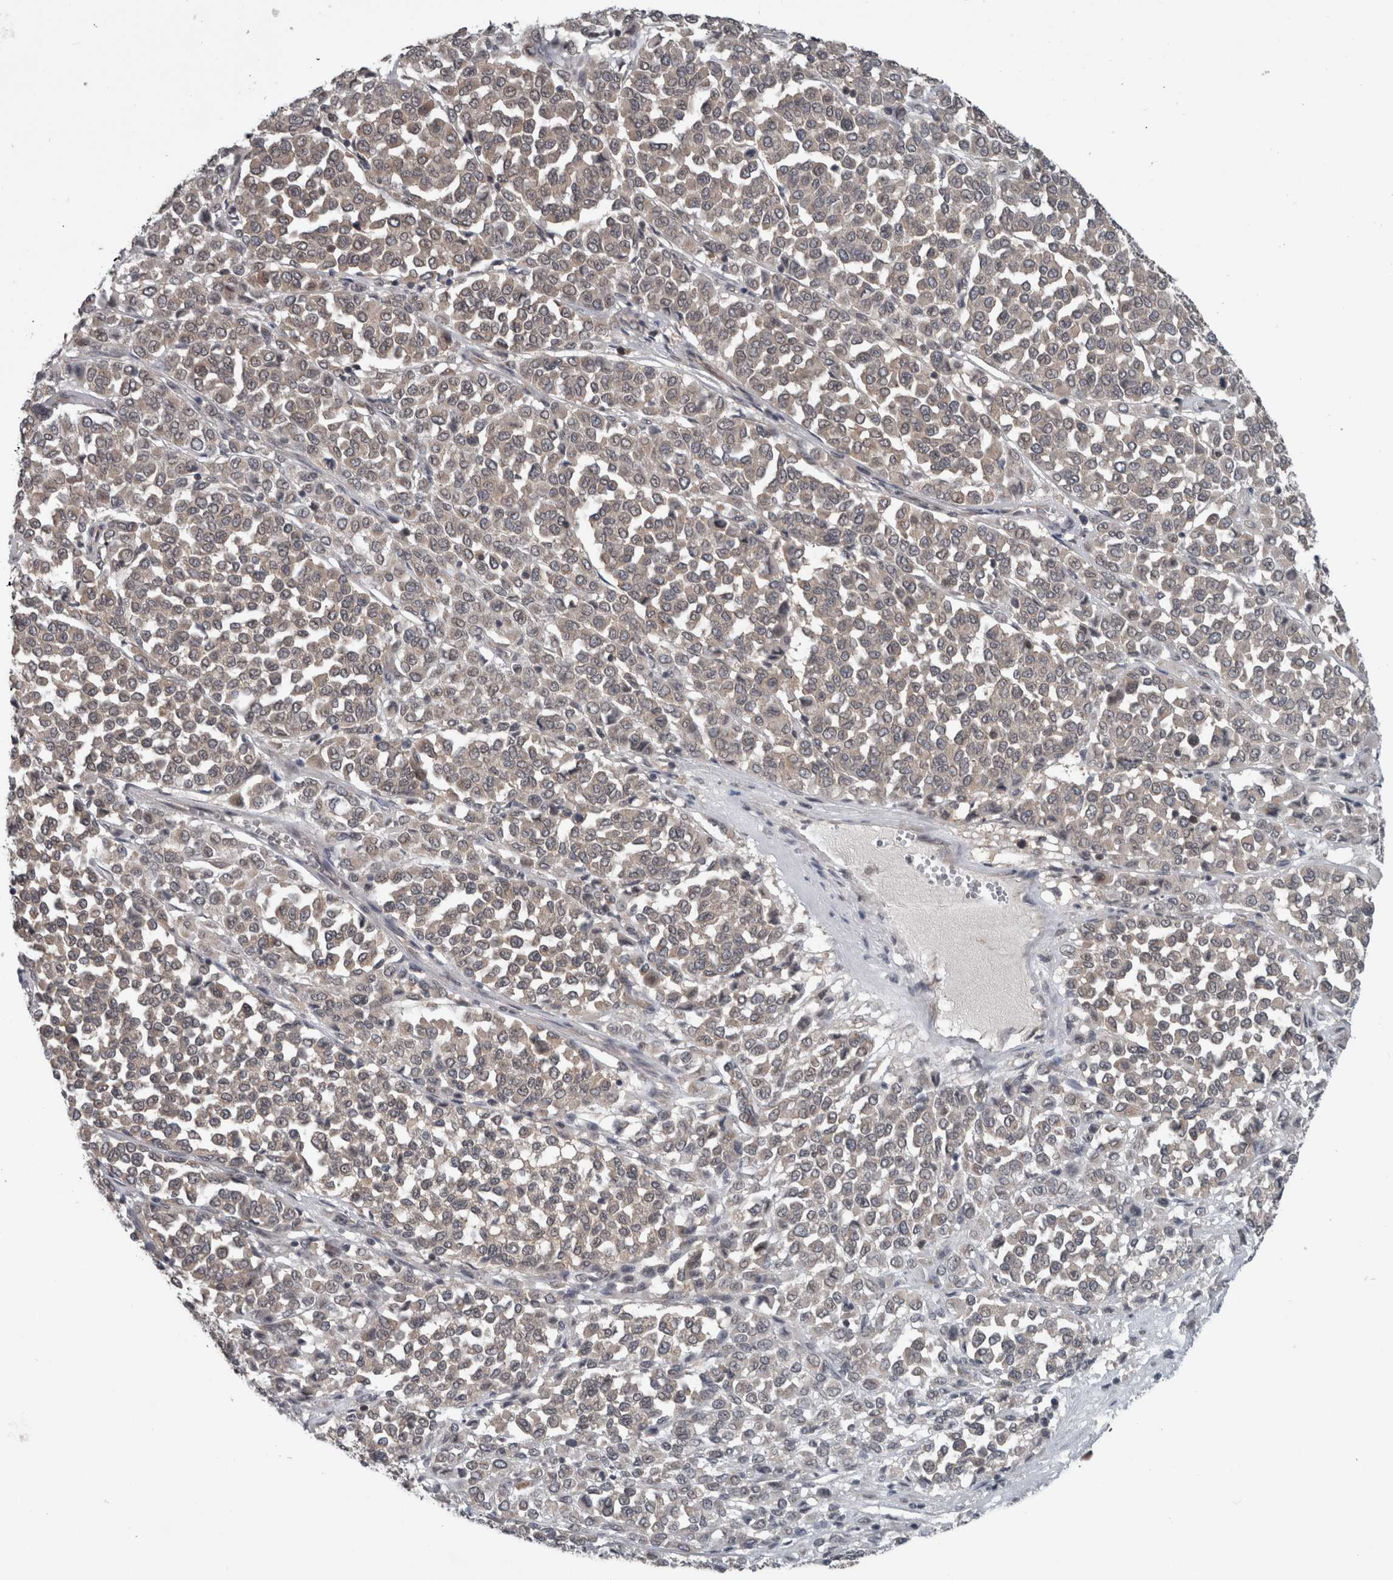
{"staining": {"intensity": "negative", "quantity": "none", "location": "none"}, "tissue": "melanoma", "cell_type": "Tumor cells", "image_type": "cancer", "snomed": [{"axis": "morphology", "description": "Malignant melanoma, Metastatic site"}, {"axis": "topography", "description": "Pancreas"}], "caption": "A micrograph of malignant melanoma (metastatic site) stained for a protein reveals no brown staining in tumor cells. Brightfield microscopy of immunohistochemistry (IHC) stained with DAB (3,3'-diaminobenzidine) (brown) and hematoxylin (blue), captured at high magnification.", "gene": "ENY2", "patient": {"sex": "female", "age": 30}}